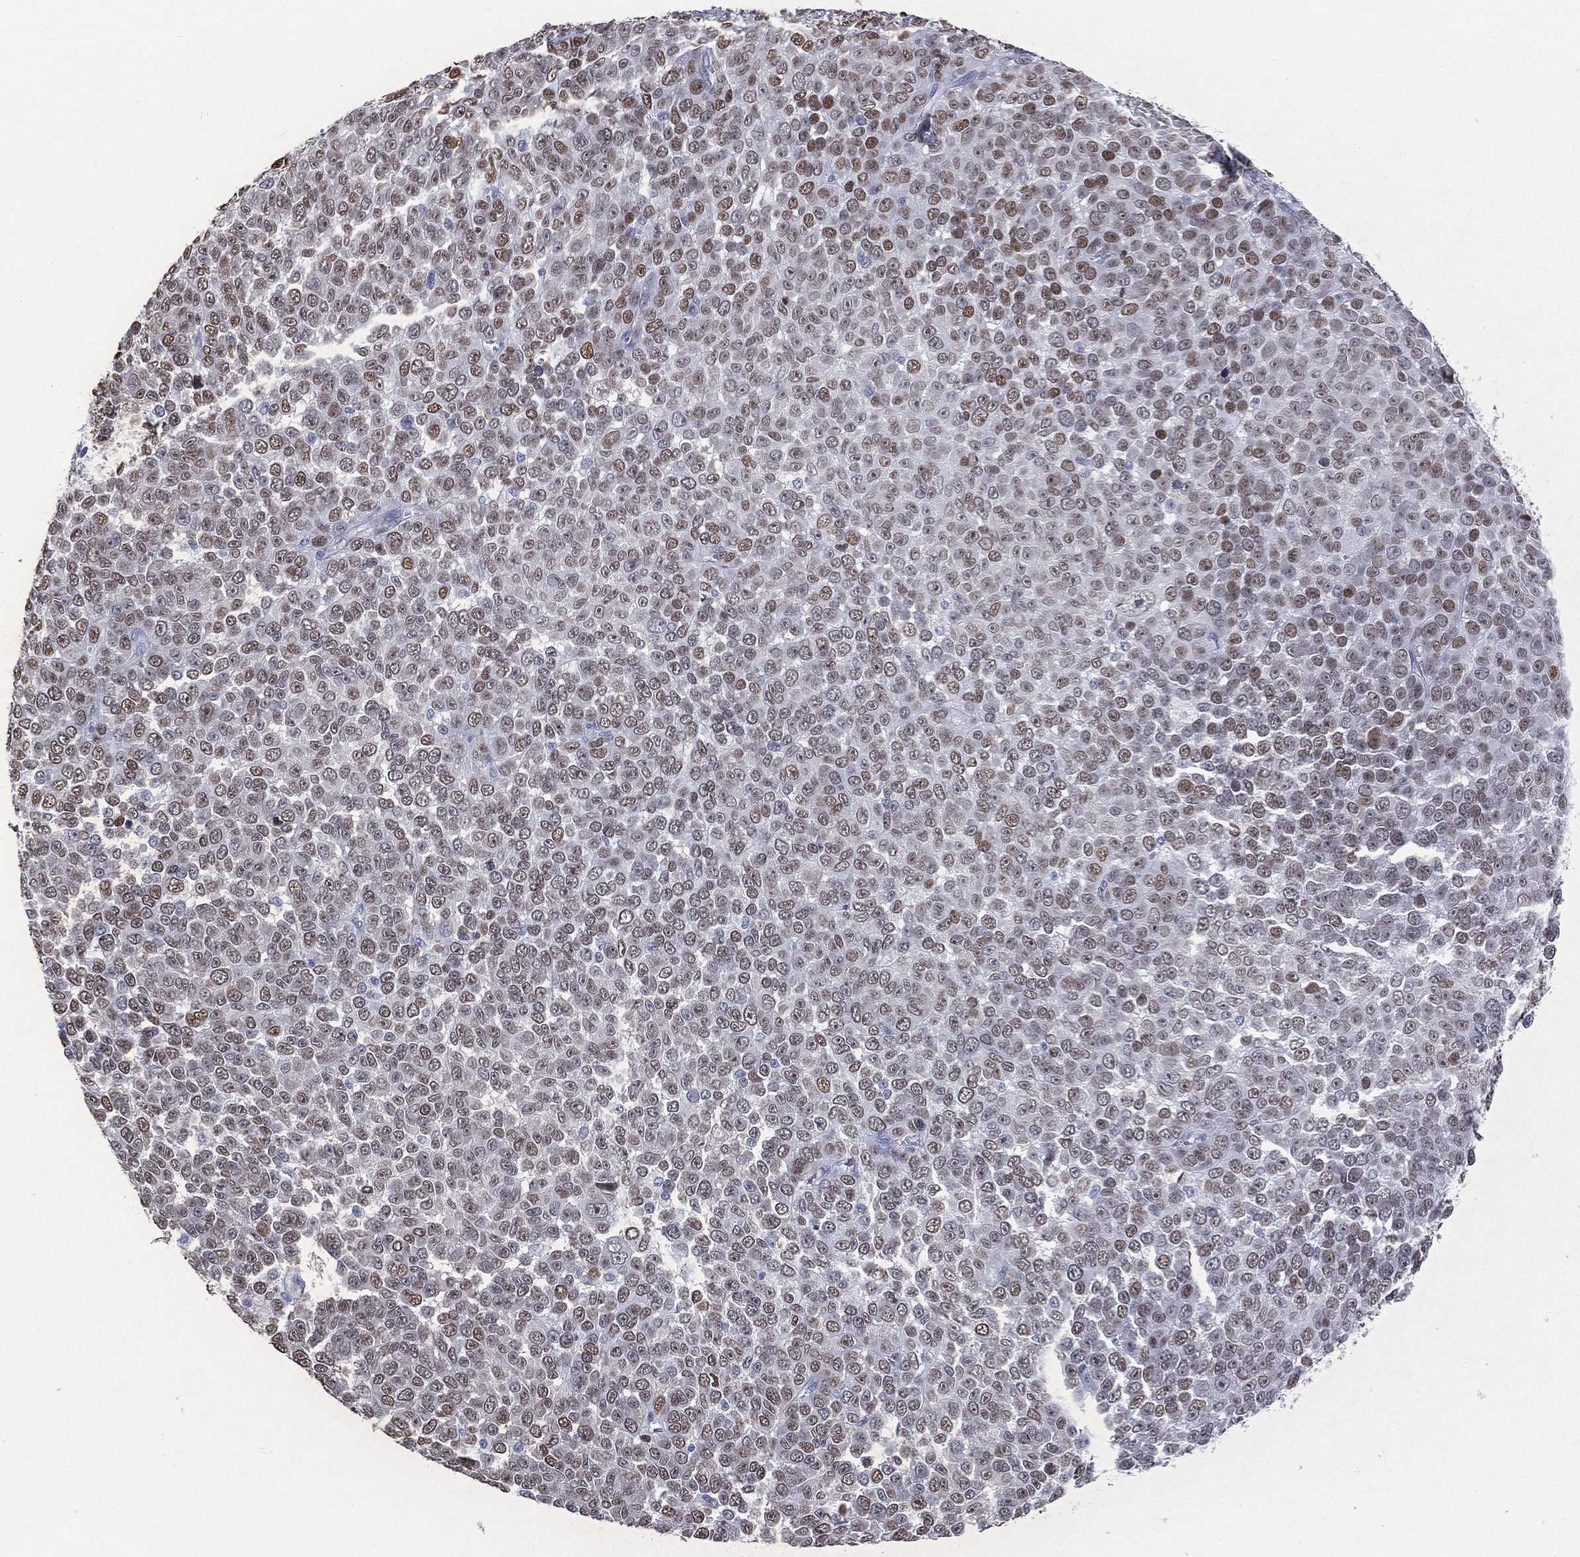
{"staining": {"intensity": "strong", "quantity": "<25%", "location": "nuclear"}, "tissue": "melanoma", "cell_type": "Tumor cells", "image_type": "cancer", "snomed": [{"axis": "morphology", "description": "Malignant melanoma, NOS"}, {"axis": "topography", "description": "Skin"}], "caption": "An image of human malignant melanoma stained for a protein reveals strong nuclear brown staining in tumor cells.", "gene": "SSX1", "patient": {"sex": "female", "age": 95}}